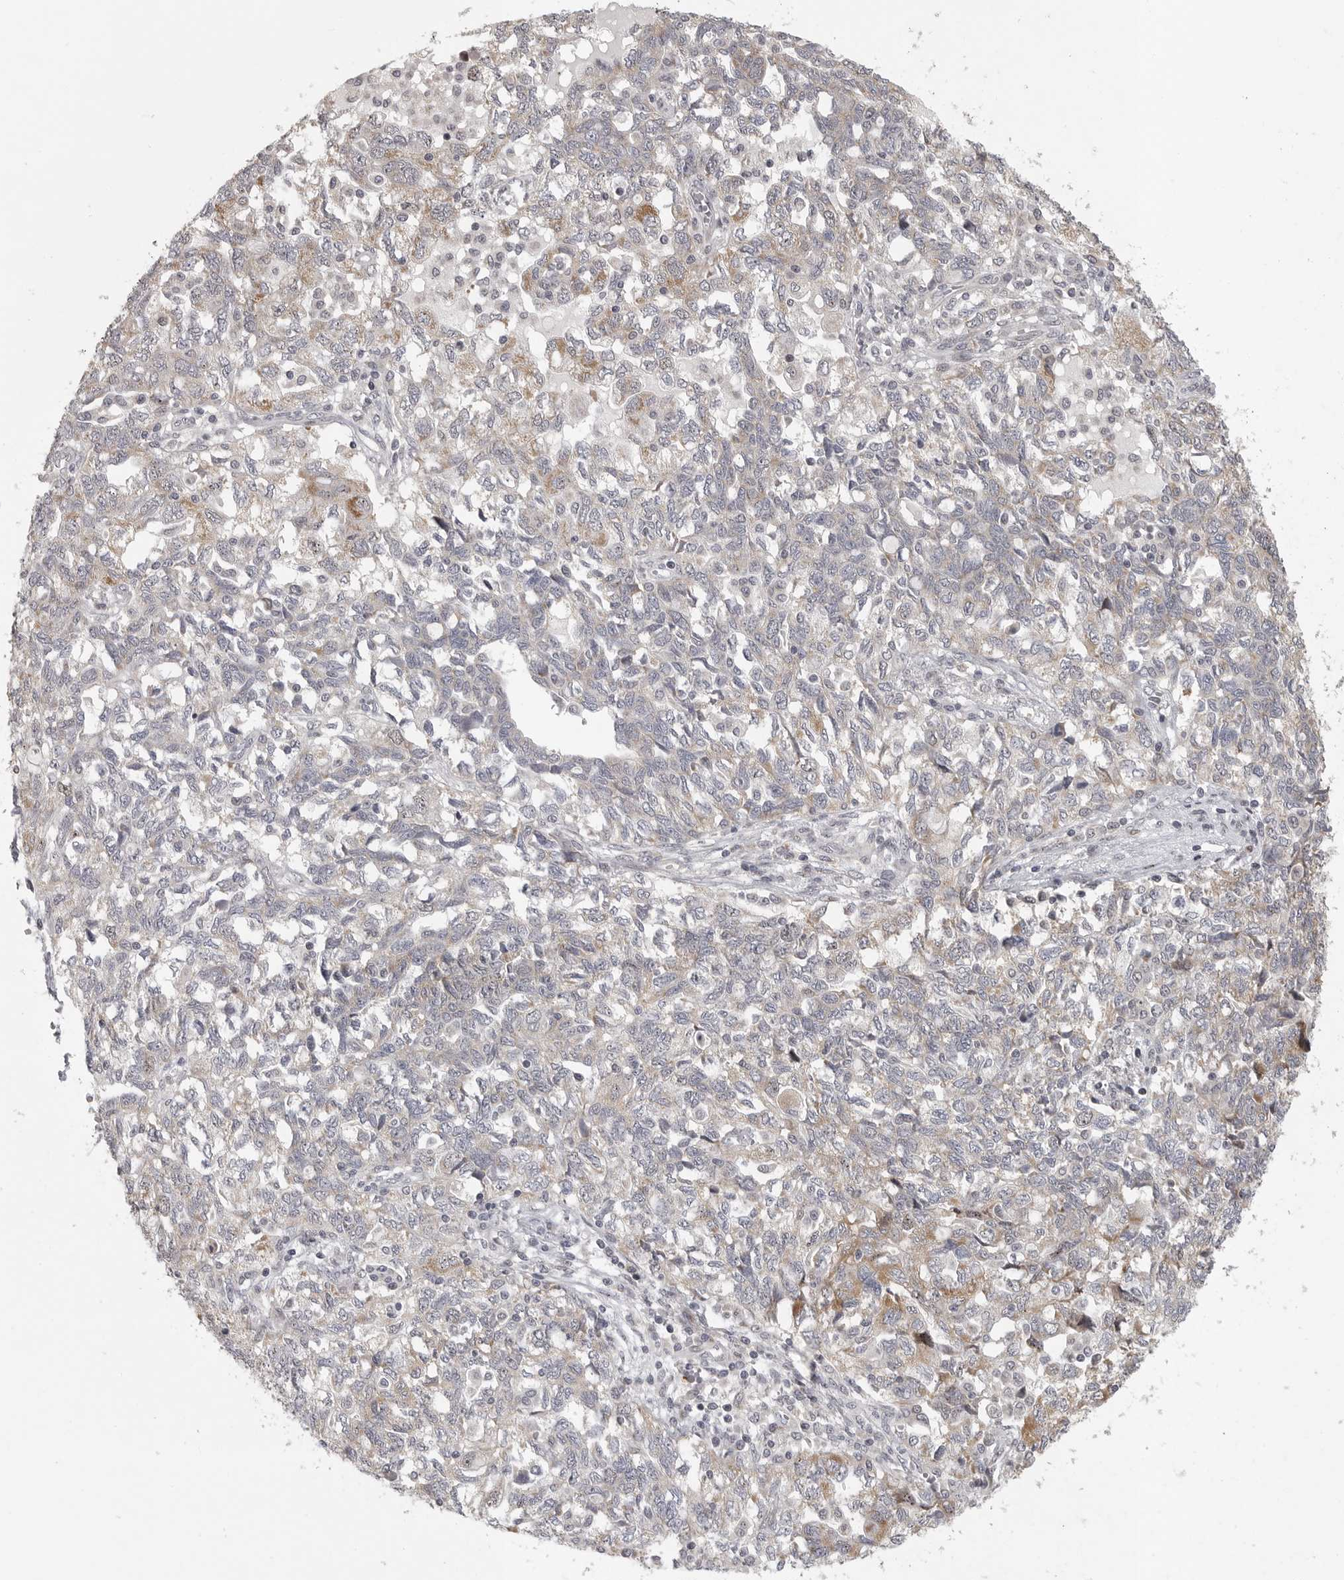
{"staining": {"intensity": "moderate", "quantity": "<25%", "location": "cytoplasmic/membranous"}, "tissue": "ovarian cancer", "cell_type": "Tumor cells", "image_type": "cancer", "snomed": [{"axis": "morphology", "description": "Carcinoma, NOS"}, {"axis": "morphology", "description": "Cystadenocarcinoma, serous, NOS"}, {"axis": "topography", "description": "Ovary"}], "caption": "Immunohistochemistry (IHC) image of serous cystadenocarcinoma (ovarian) stained for a protein (brown), which exhibits low levels of moderate cytoplasmic/membranous staining in approximately <25% of tumor cells.", "gene": "POLE2", "patient": {"sex": "female", "age": 69}}